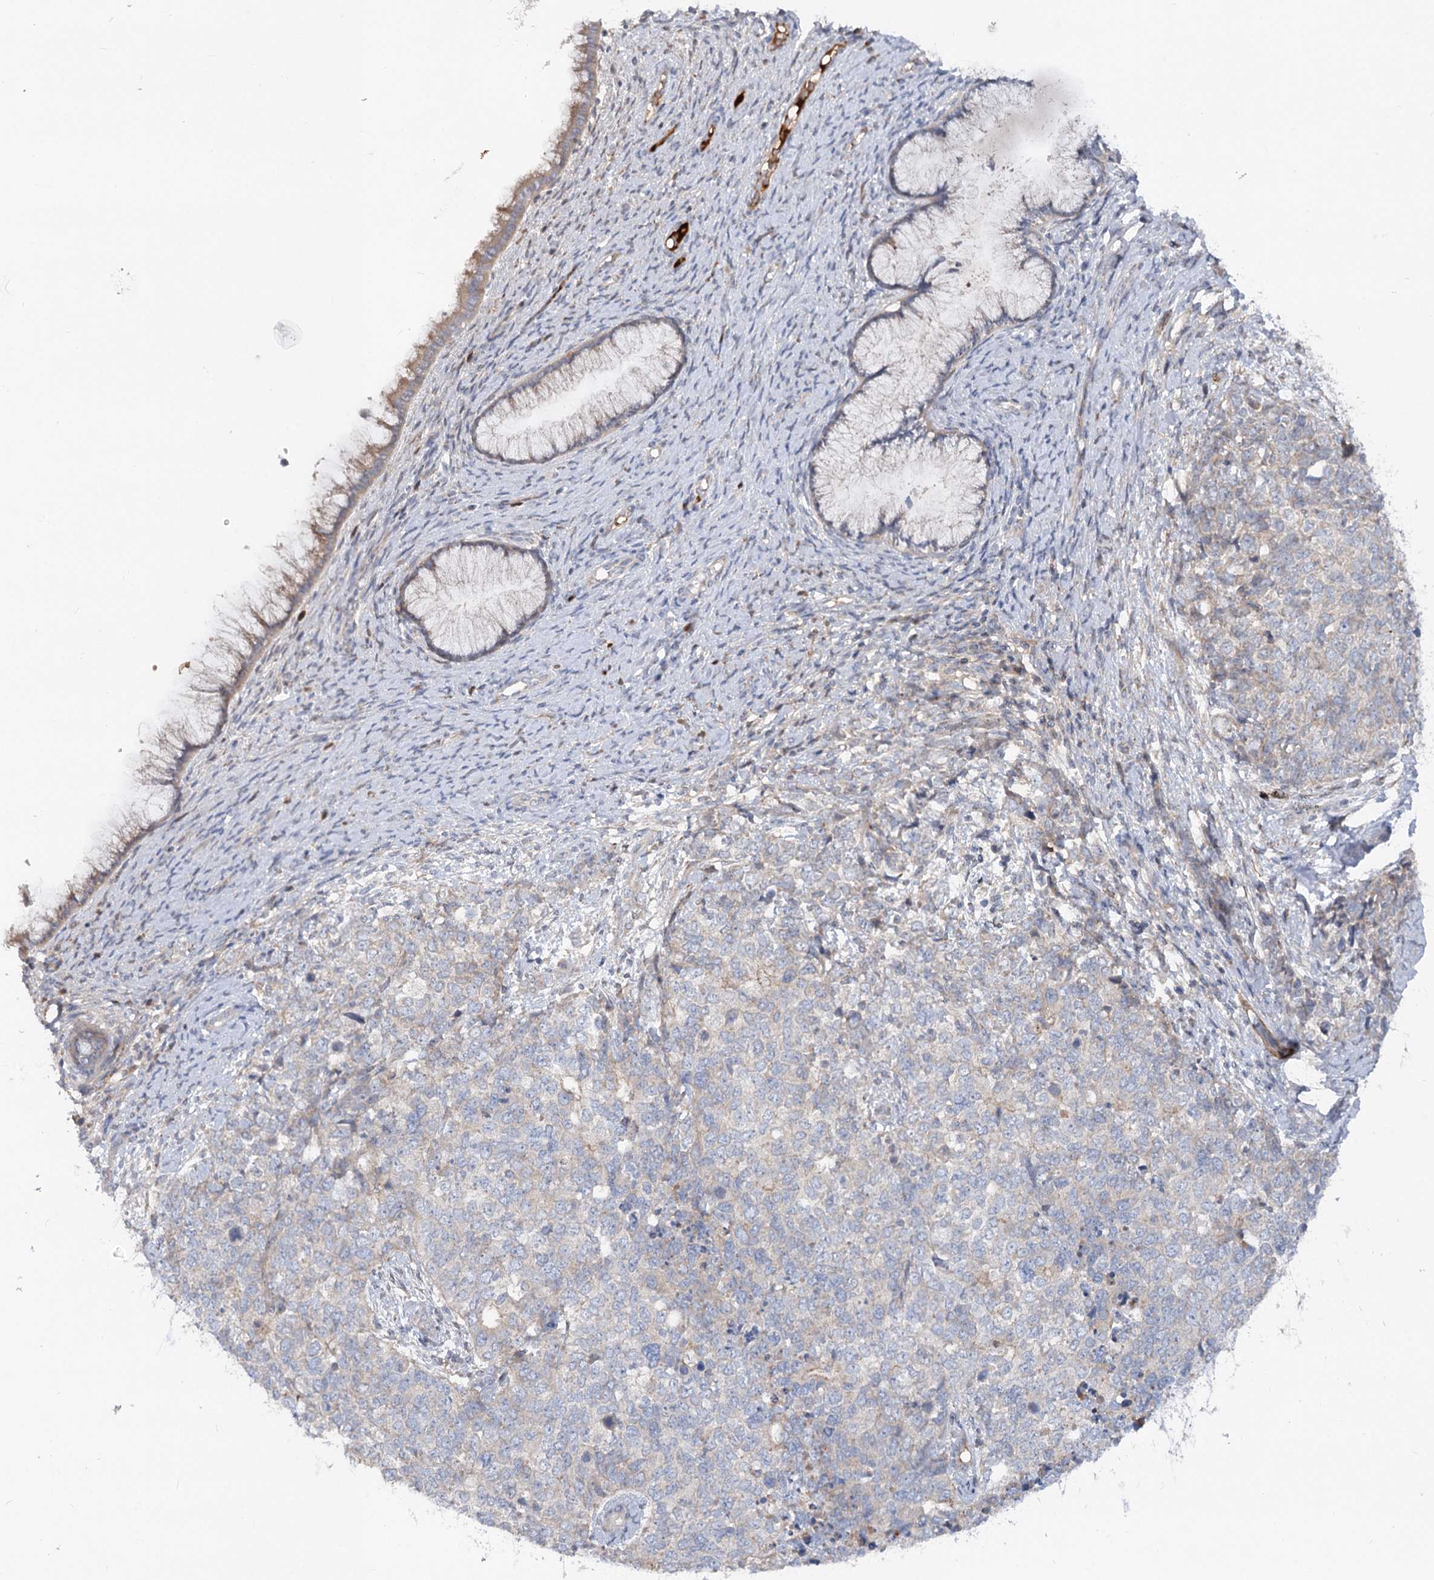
{"staining": {"intensity": "weak", "quantity": "<25%", "location": "cytoplasmic/membranous"}, "tissue": "cervical cancer", "cell_type": "Tumor cells", "image_type": "cancer", "snomed": [{"axis": "morphology", "description": "Squamous cell carcinoma, NOS"}, {"axis": "topography", "description": "Cervix"}], "caption": "High magnification brightfield microscopy of cervical squamous cell carcinoma stained with DAB (3,3'-diaminobenzidine) (brown) and counterstained with hematoxylin (blue): tumor cells show no significant expression.", "gene": "FGF19", "patient": {"sex": "female", "age": 63}}